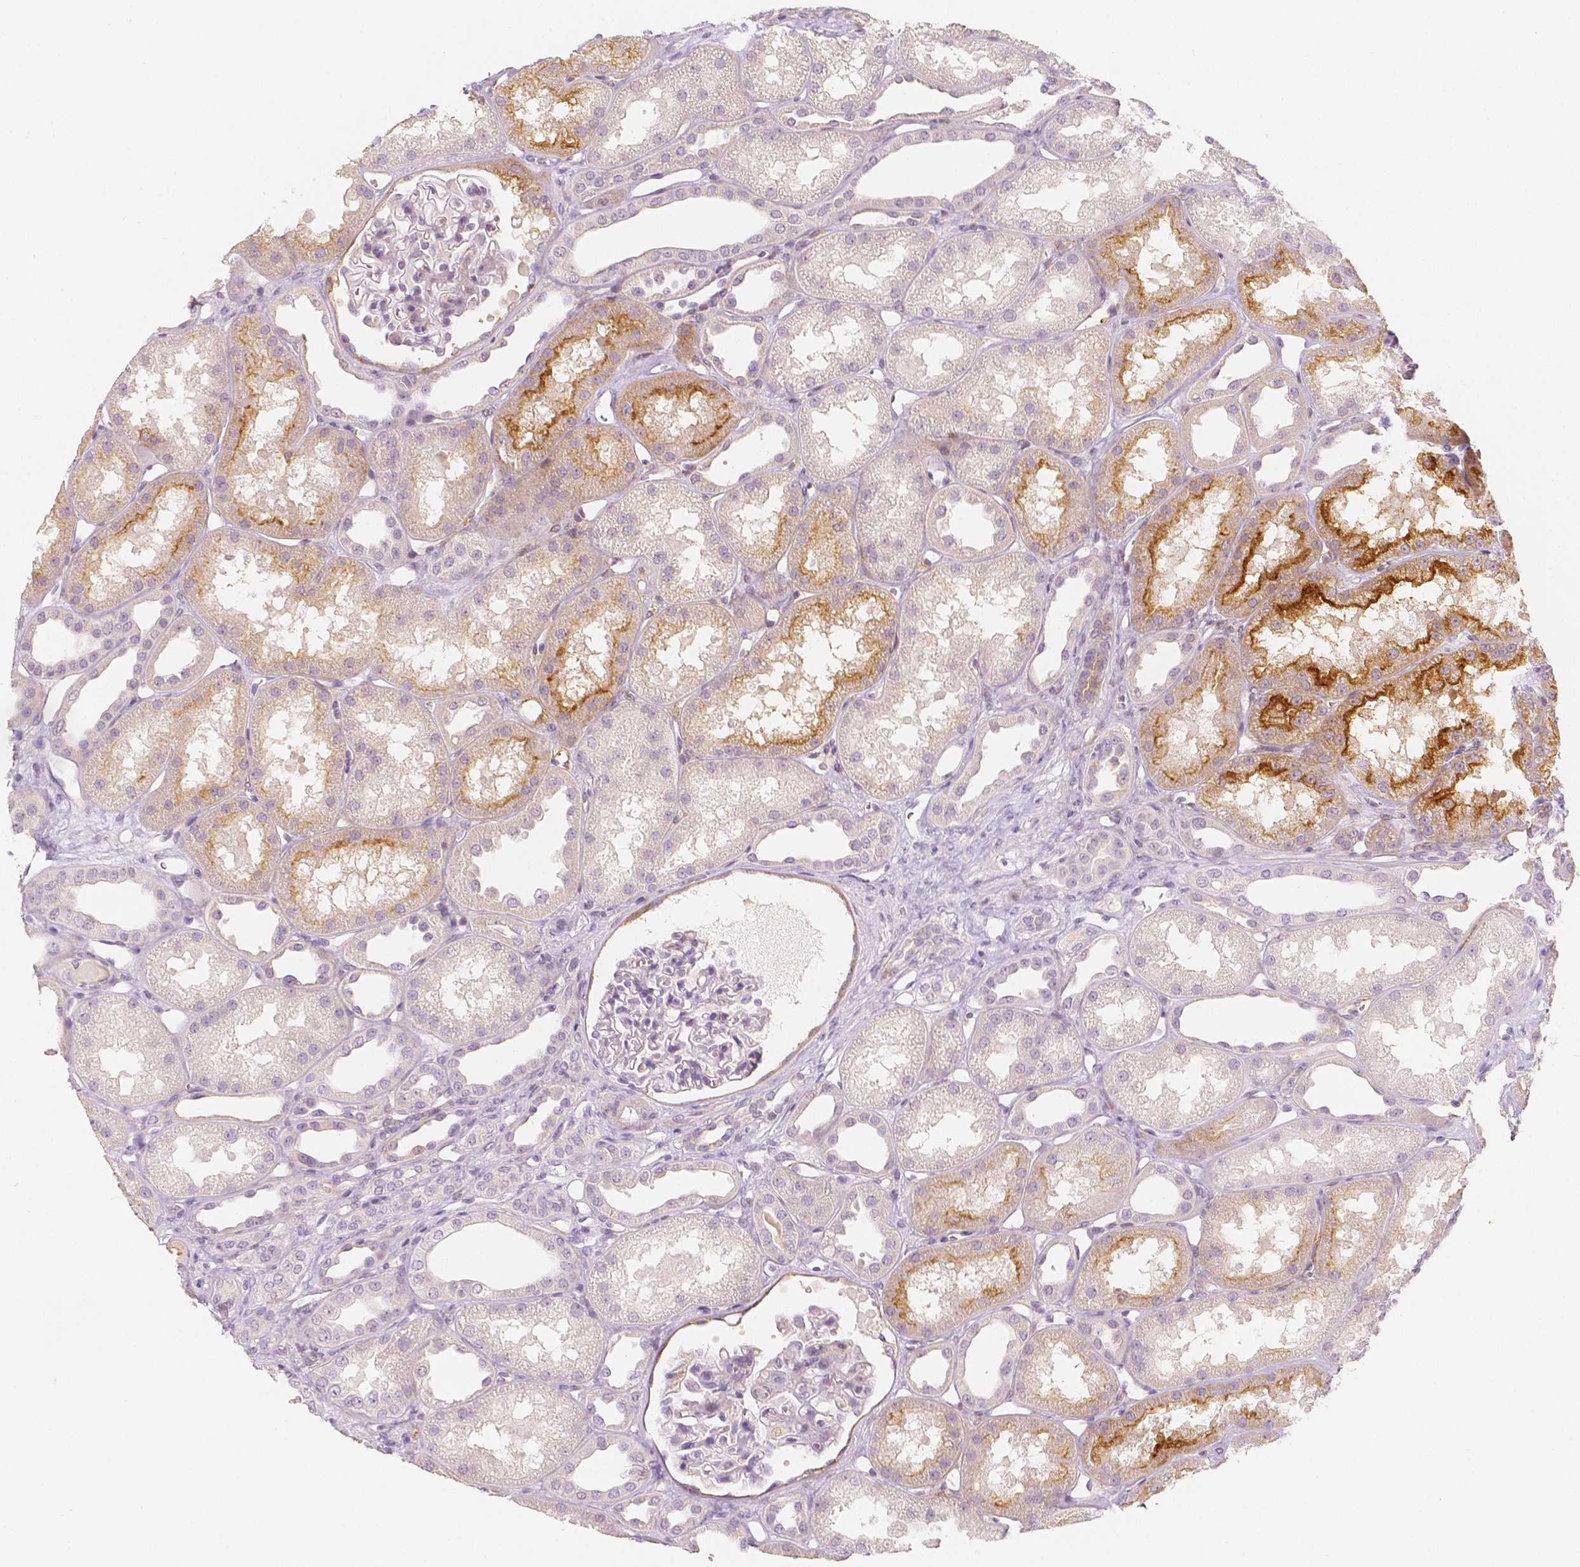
{"staining": {"intensity": "negative", "quantity": "none", "location": "none"}, "tissue": "kidney", "cell_type": "Cells in glomeruli", "image_type": "normal", "snomed": [{"axis": "morphology", "description": "Normal tissue, NOS"}, {"axis": "topography", "description": "Kidney"}], "caption": "An image of kidney stained for a protein demonstrates no brown staining in cells in glomeruli. (DAB IHC visualized using brightfield microscopy, high magnification).", "gene": "THY1", "patient": {"sex": "male", "age": 61}}